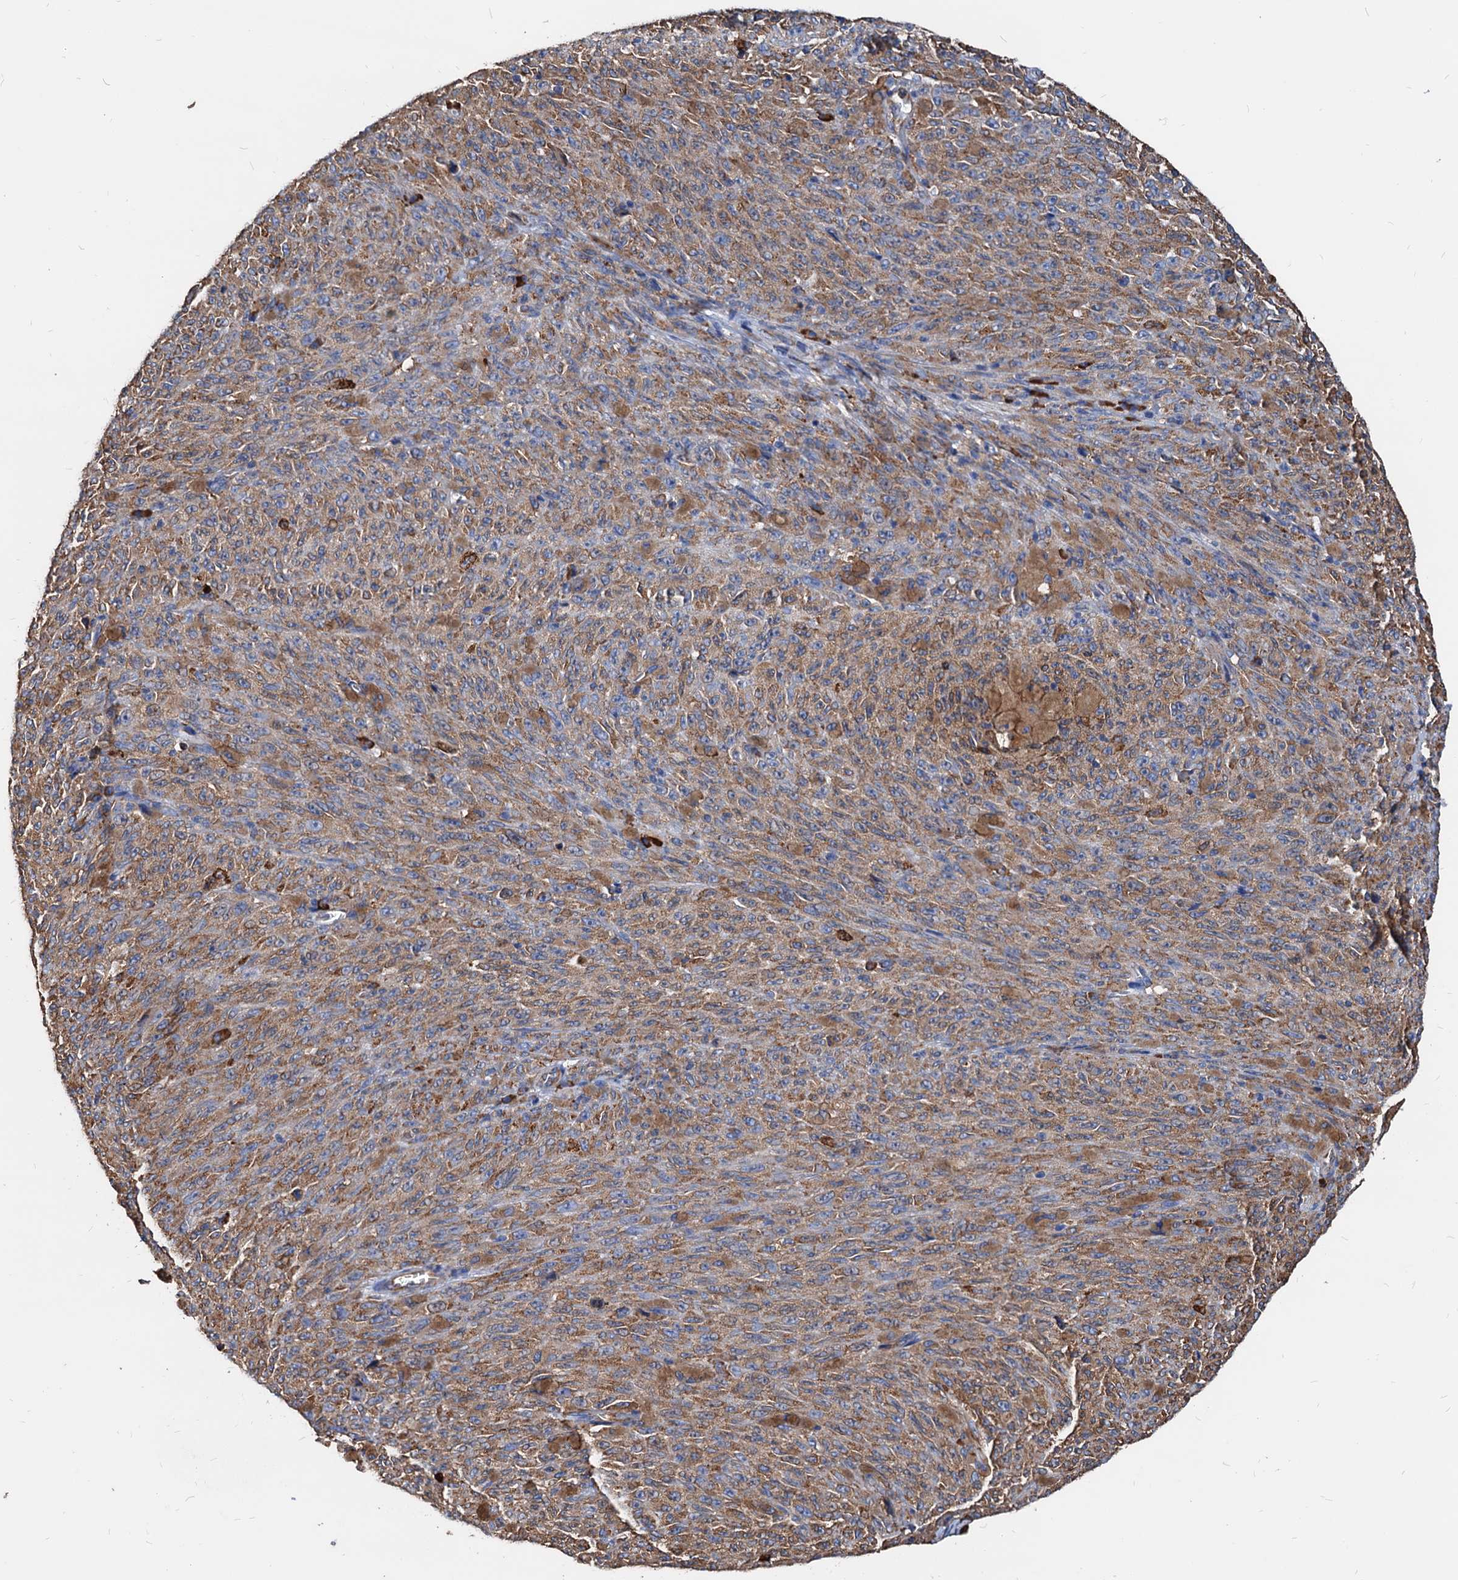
{"staining": {"intensity": "moderate", "quantity": ">75%", "location": "cytoplasmic/membranous"}, "tissue": "melanoma", "cell_type": "Tumor cells", "image_type": "cancer", "snomed": [{"axis": "morphology", "description": "Malignant melanoma, NOS"}, {"axis": "topography", "description": "Skin"}], "caption": "IHC of human malignant melanoma exhibits medium levels of moderate cytoplasmic/membranous staining in approximately >75% of tumor cells. Nuclei are stained in blue.", "gene": "HSPA5", "patient": {"sex": "female", "age": 82}}